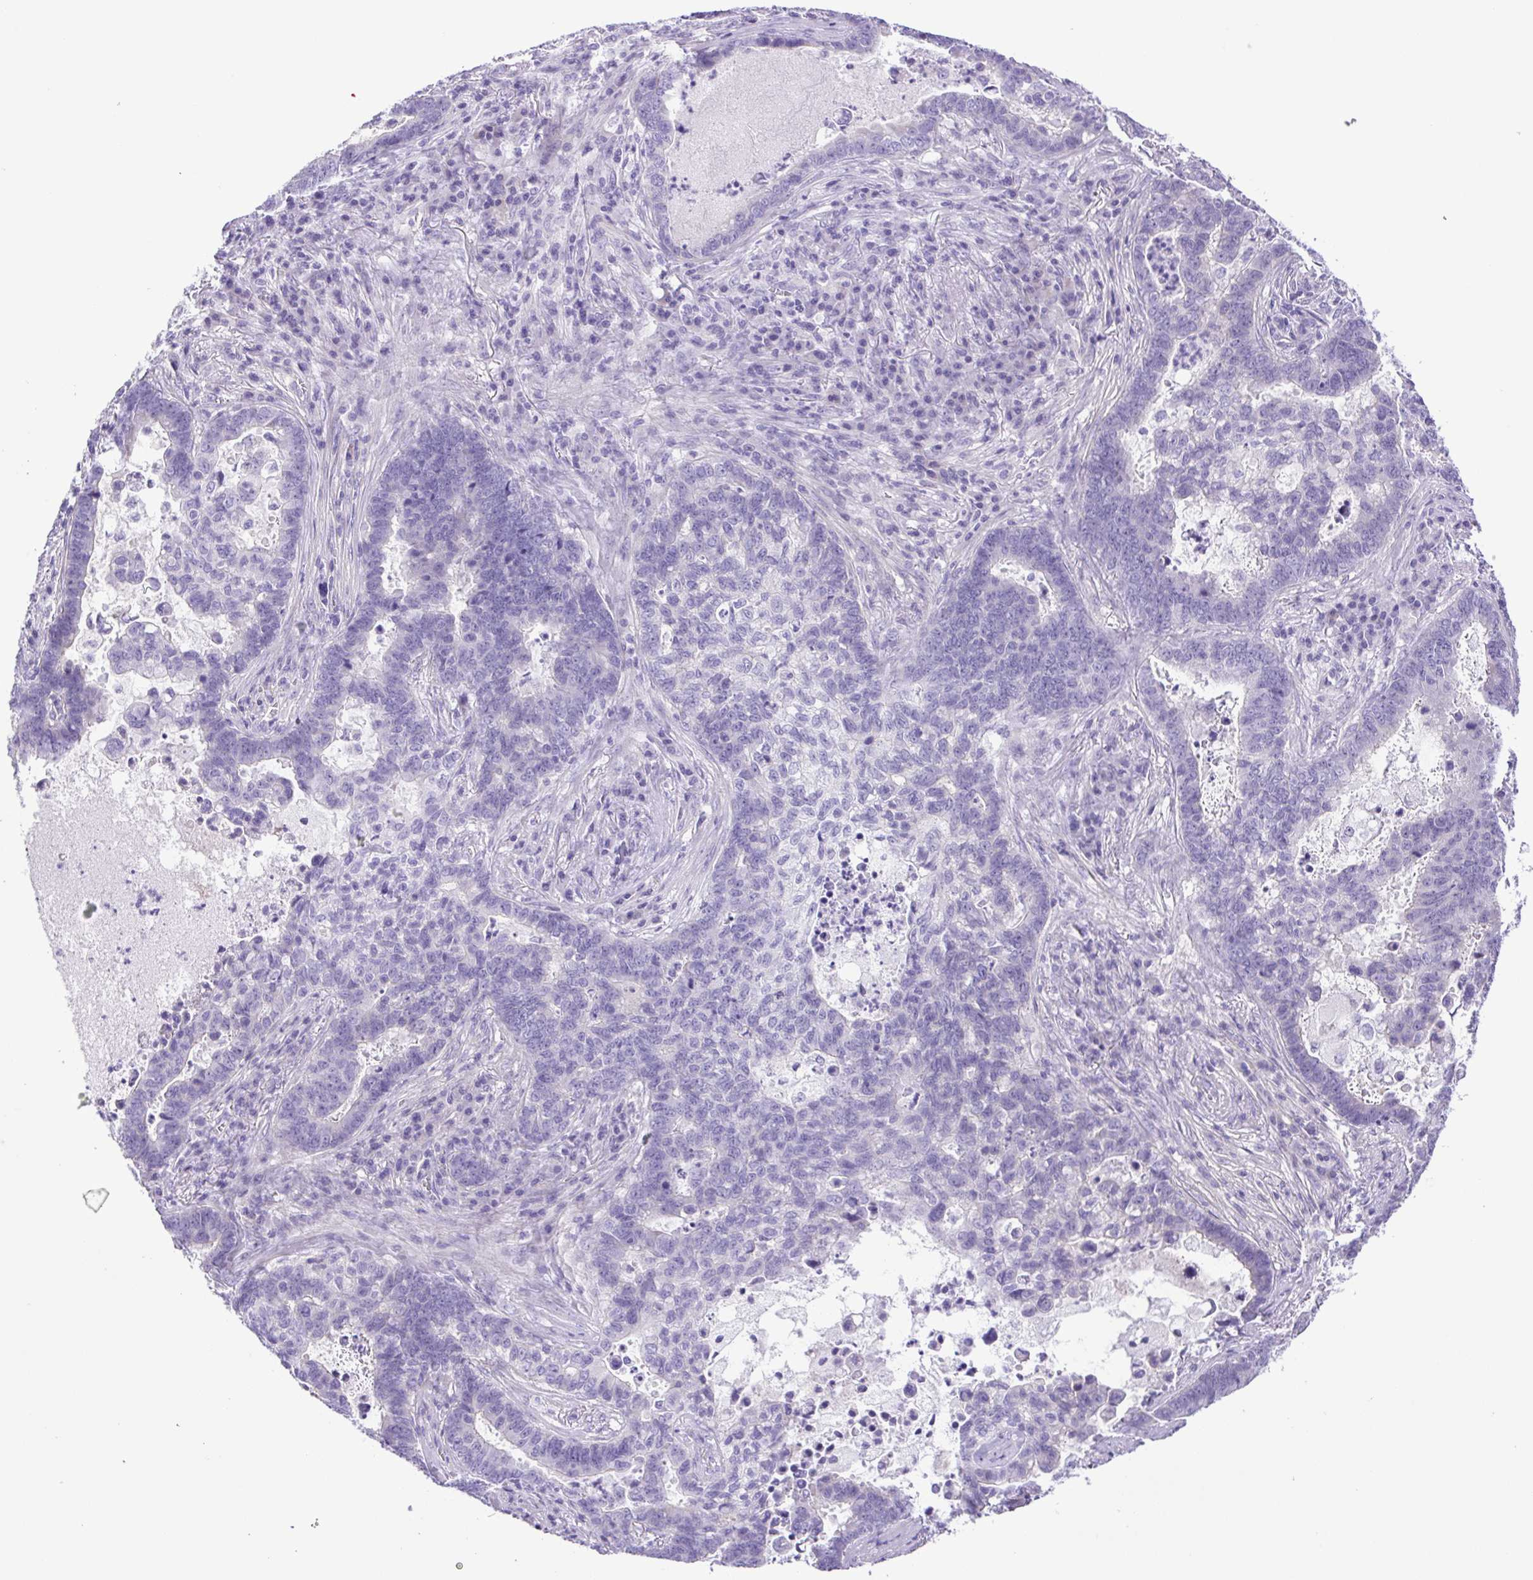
{"staining": {"intensity": "negative", "quantity": "none", "location": "none"}, "tissue": "lung cancer", "cell_type": "Tumor cells", "image_type": "cancer", "snomed": [{"axis": "morphology", "description": "Aneuploidy"}, {"axis": "morphology", "description": "Adenocarcinoma, NOS"}, {"axis": "morphology", "description": "Adenocarcinoma primary or metastatic"}, {"axis": "topography", "description": "Lung"}], "caption": "Tumor cells show no significant protein expression in adenocarcinoma primary or metastatic (lung).", "gene": "CDSN", "patient": {"sex": "female", "age": 75}}